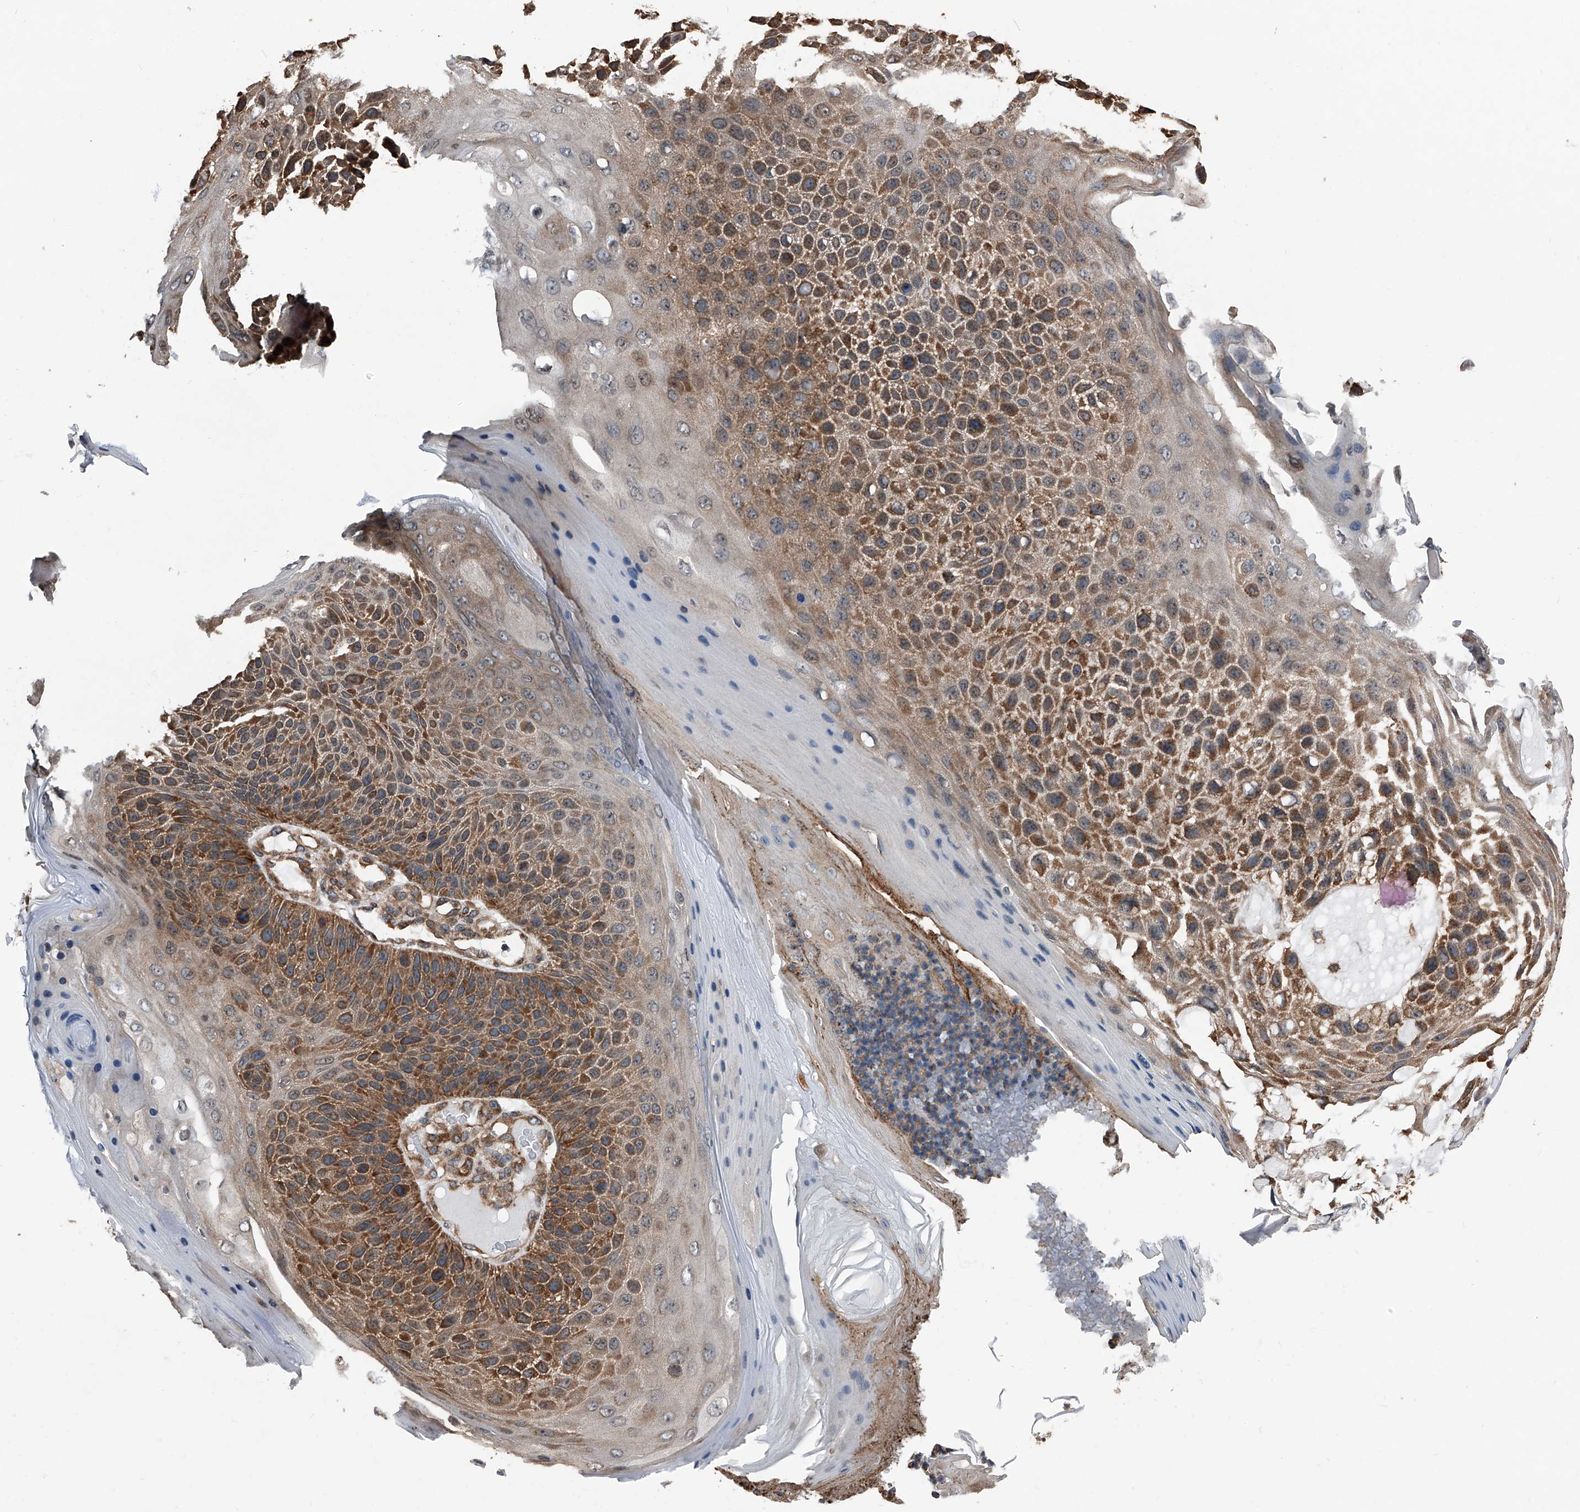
{"staining": {"intensity": "strong", "quantity": "25%-75%", "location": "cytoplasmic/membranous"}, "tissue": "skin cancer", "cell_type": "Tumor cells", "image_type": "cancer", "snomed": [{"axis": "morphology", "description": "Squamous cell carcinoma, NOS"}, {"axis": "topography", "description": "Skin"}], "caption": "Skin cancer (squamous cell carcinoma) stained for a protein demonstrates strong cytoplasmic/membranous positivity in tumor cells.", "gene": "KCNJ2", "patient": {"sex": "female", "age": 88}}